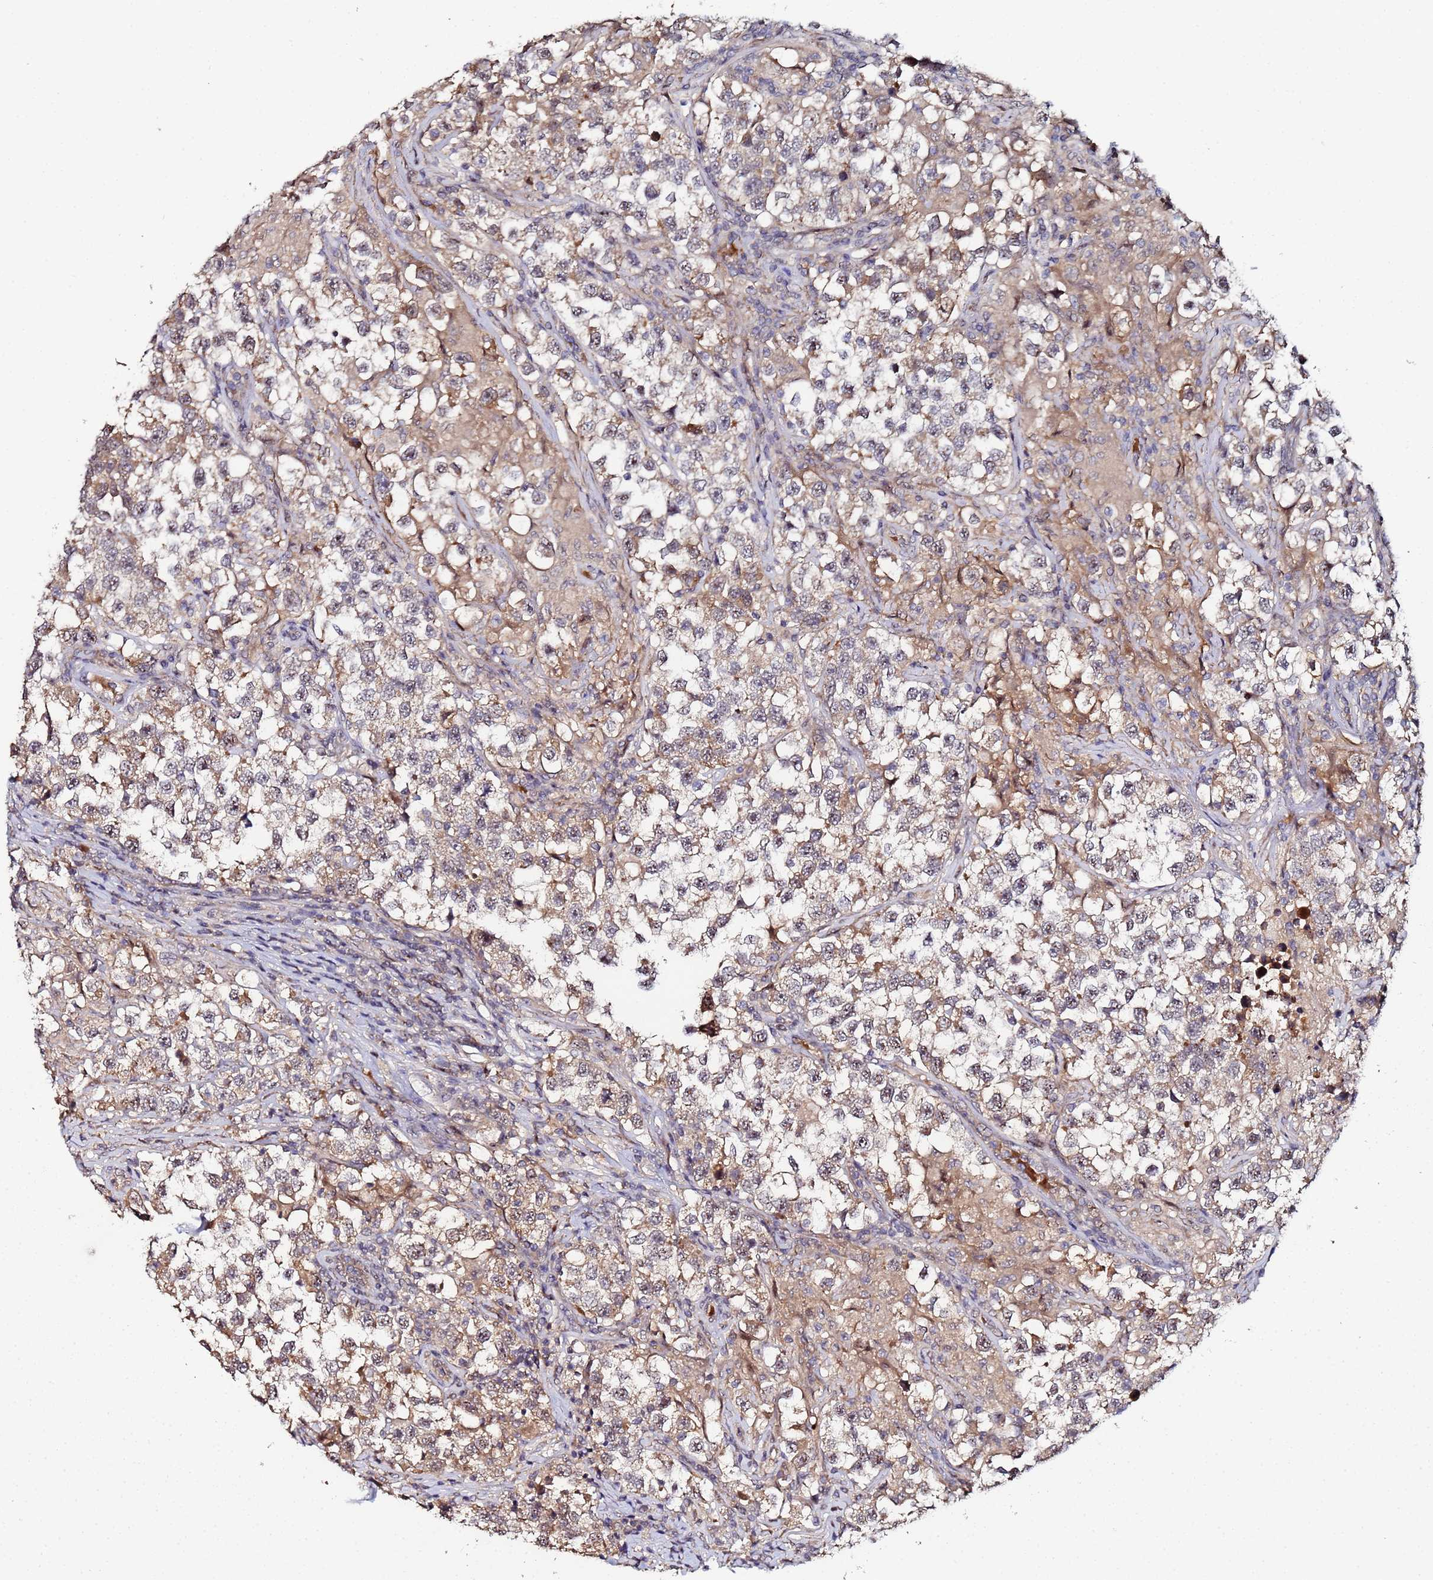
{"staining": {"intensity": "weak", "quantity": ">75%", "location": "cytoplasmic/membranous"}, "tissue": "testis cancer", "cell_type": "Tumor cells", "image_type": "cancer", "snomed": [{"axis": "morphology", "description": "Seminoma, NOS"}, {"axis": "topography", "description": "Testis"}], "caption": "A photomicrograph showing weak cytoplasmic/membranous expression in about >75% of tumor cells in testis seminoma, as visualized by brown immunohistochemical staining.", "gene": "OSER1", "patient": {"sex": "male", "age": 46}}